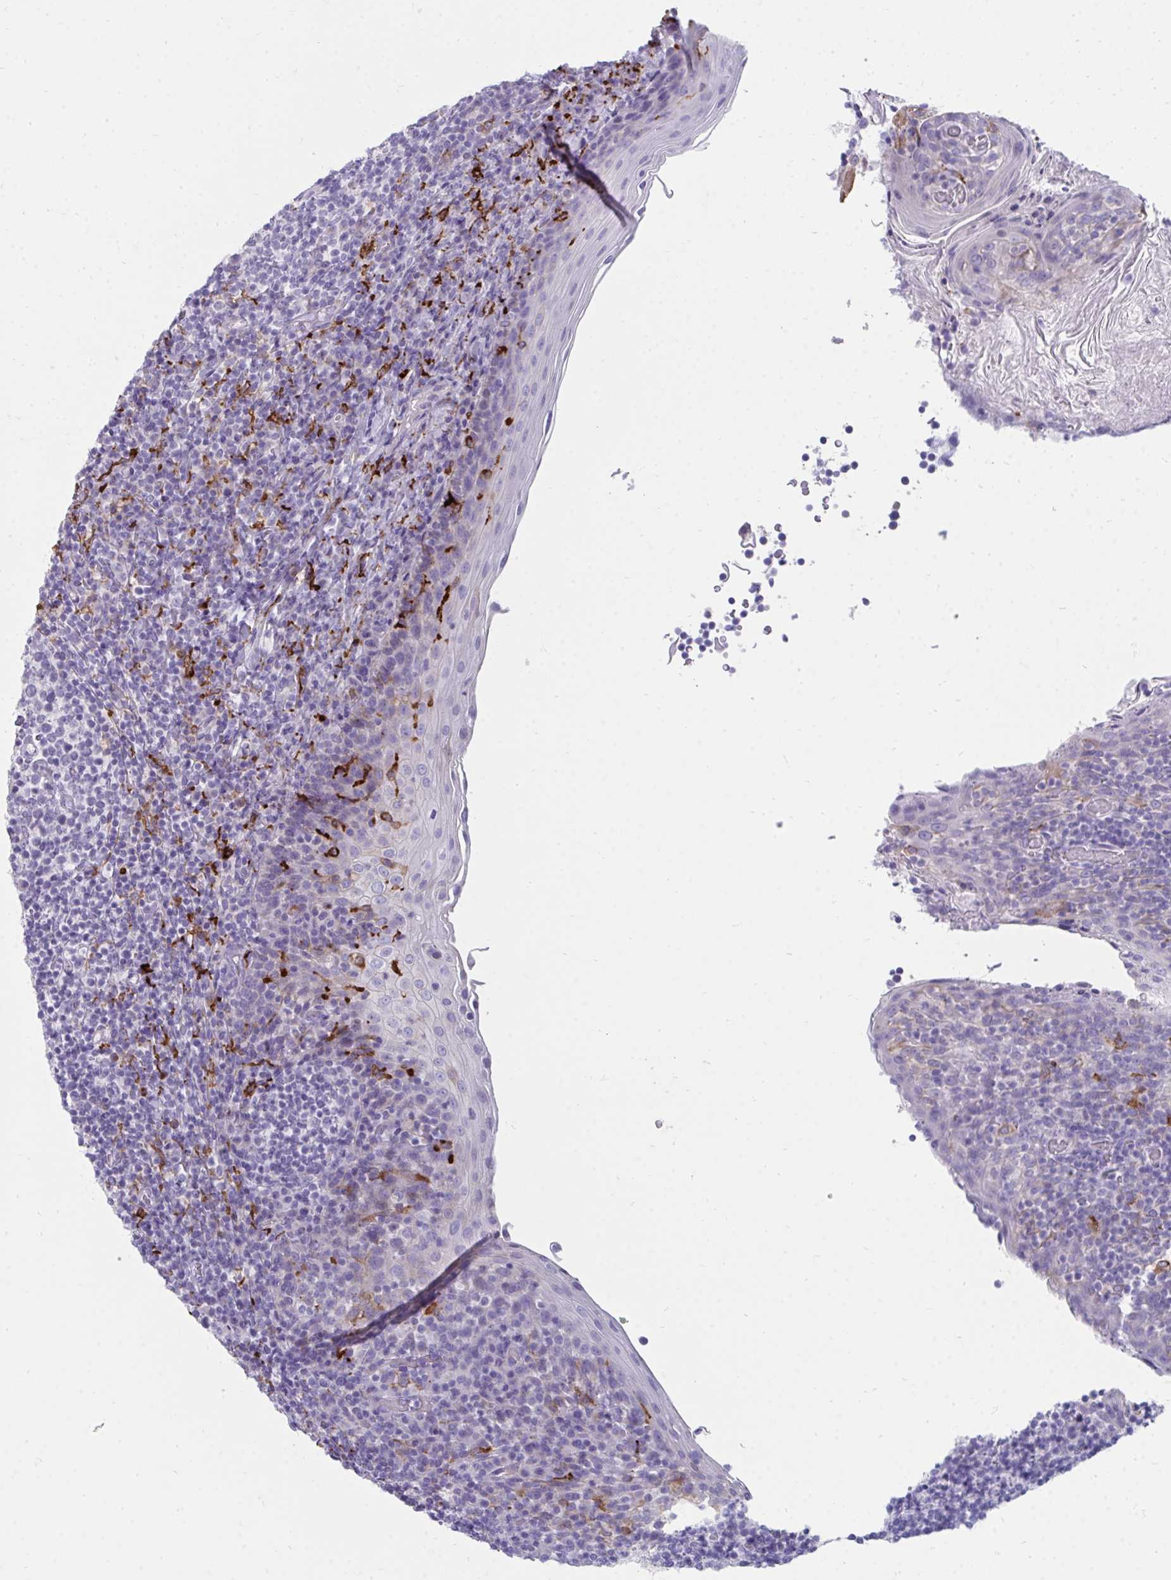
{"staining": {"intensity": "negative", "quantity": "none", "location": "none"}, "tissue": "tonsil", "cell_type": "Germinal center cells", "image_type": "normal", "snomed": [{"axis": "morphology", "description": "Normal tissue, NOS"}, {"axis": "topography", "description": "Tonsil"}], "caption": "This is a micrograph of immunohistochemistry staining of benign tonsil, which shows no staining in germinal center cells. (DAB (3,3'-diaminobenzidine) IHC with hematoxylin counter stain).", "gene": "CD163", "patient": {"sex": "female", "age": 10}}